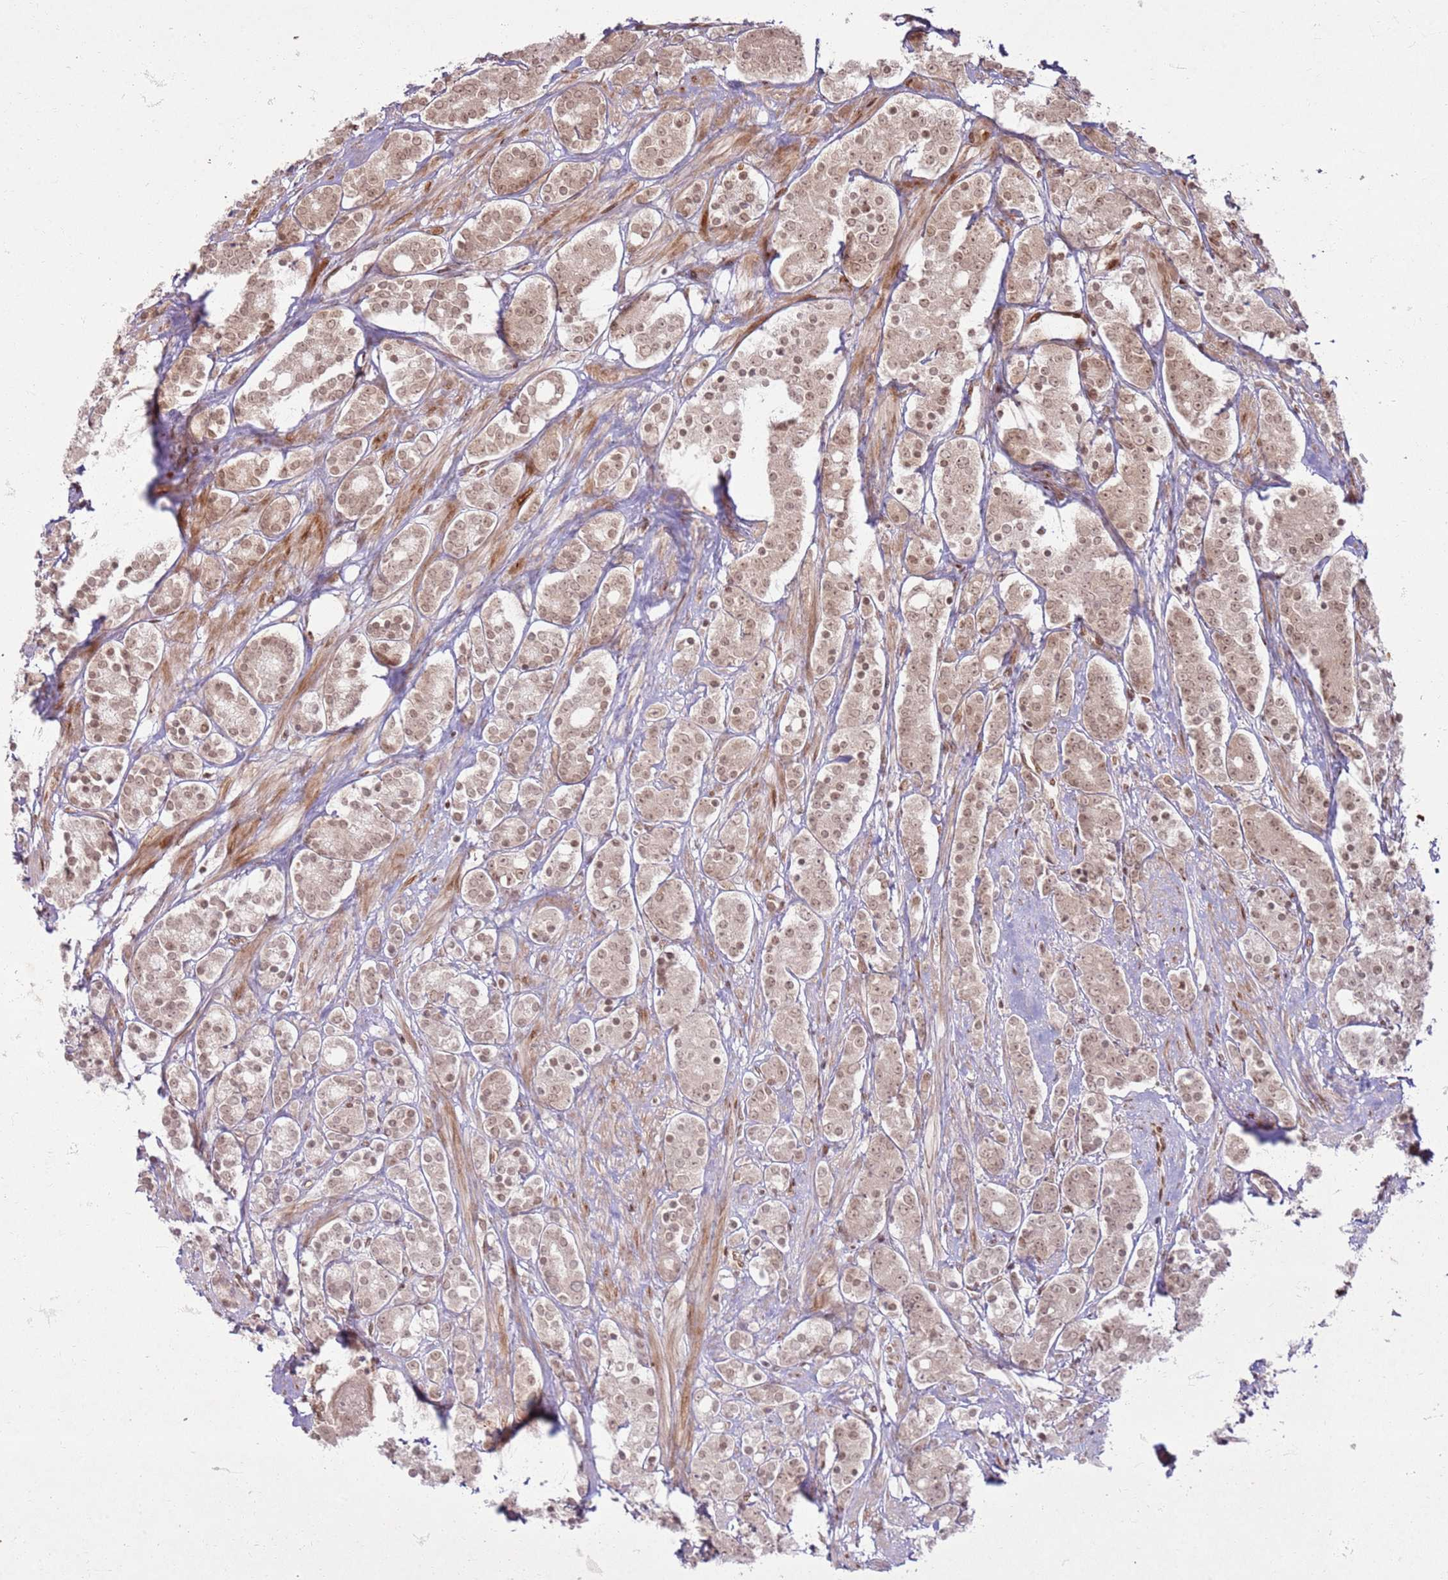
{"staining": {"intensity": "moderate", "quantity": ">75%", "location": "cytoplasmic/membranous,nuclear"}, "tissue": "prostate cancer", "cell_type": "Tumor cells", "image_type": "cancer", "snomed": [{"axis": "morphology", "description": "Adenocarcinoma, High grade"}, {"axis": "topography", "description": "Prostate"}], "caption": "Prostate adenocarcinoma (high-grade) was stained to show a protein in brown. There is medium levels of moderate cytoplasmic/membranous and nuclear expression in approximately >75% of tumor cells. (brown staining indicates protein expression, while blue staining denotes nuclei).", "gene": "KLHL36", "patient": {"sex": "male", "age": 62}}